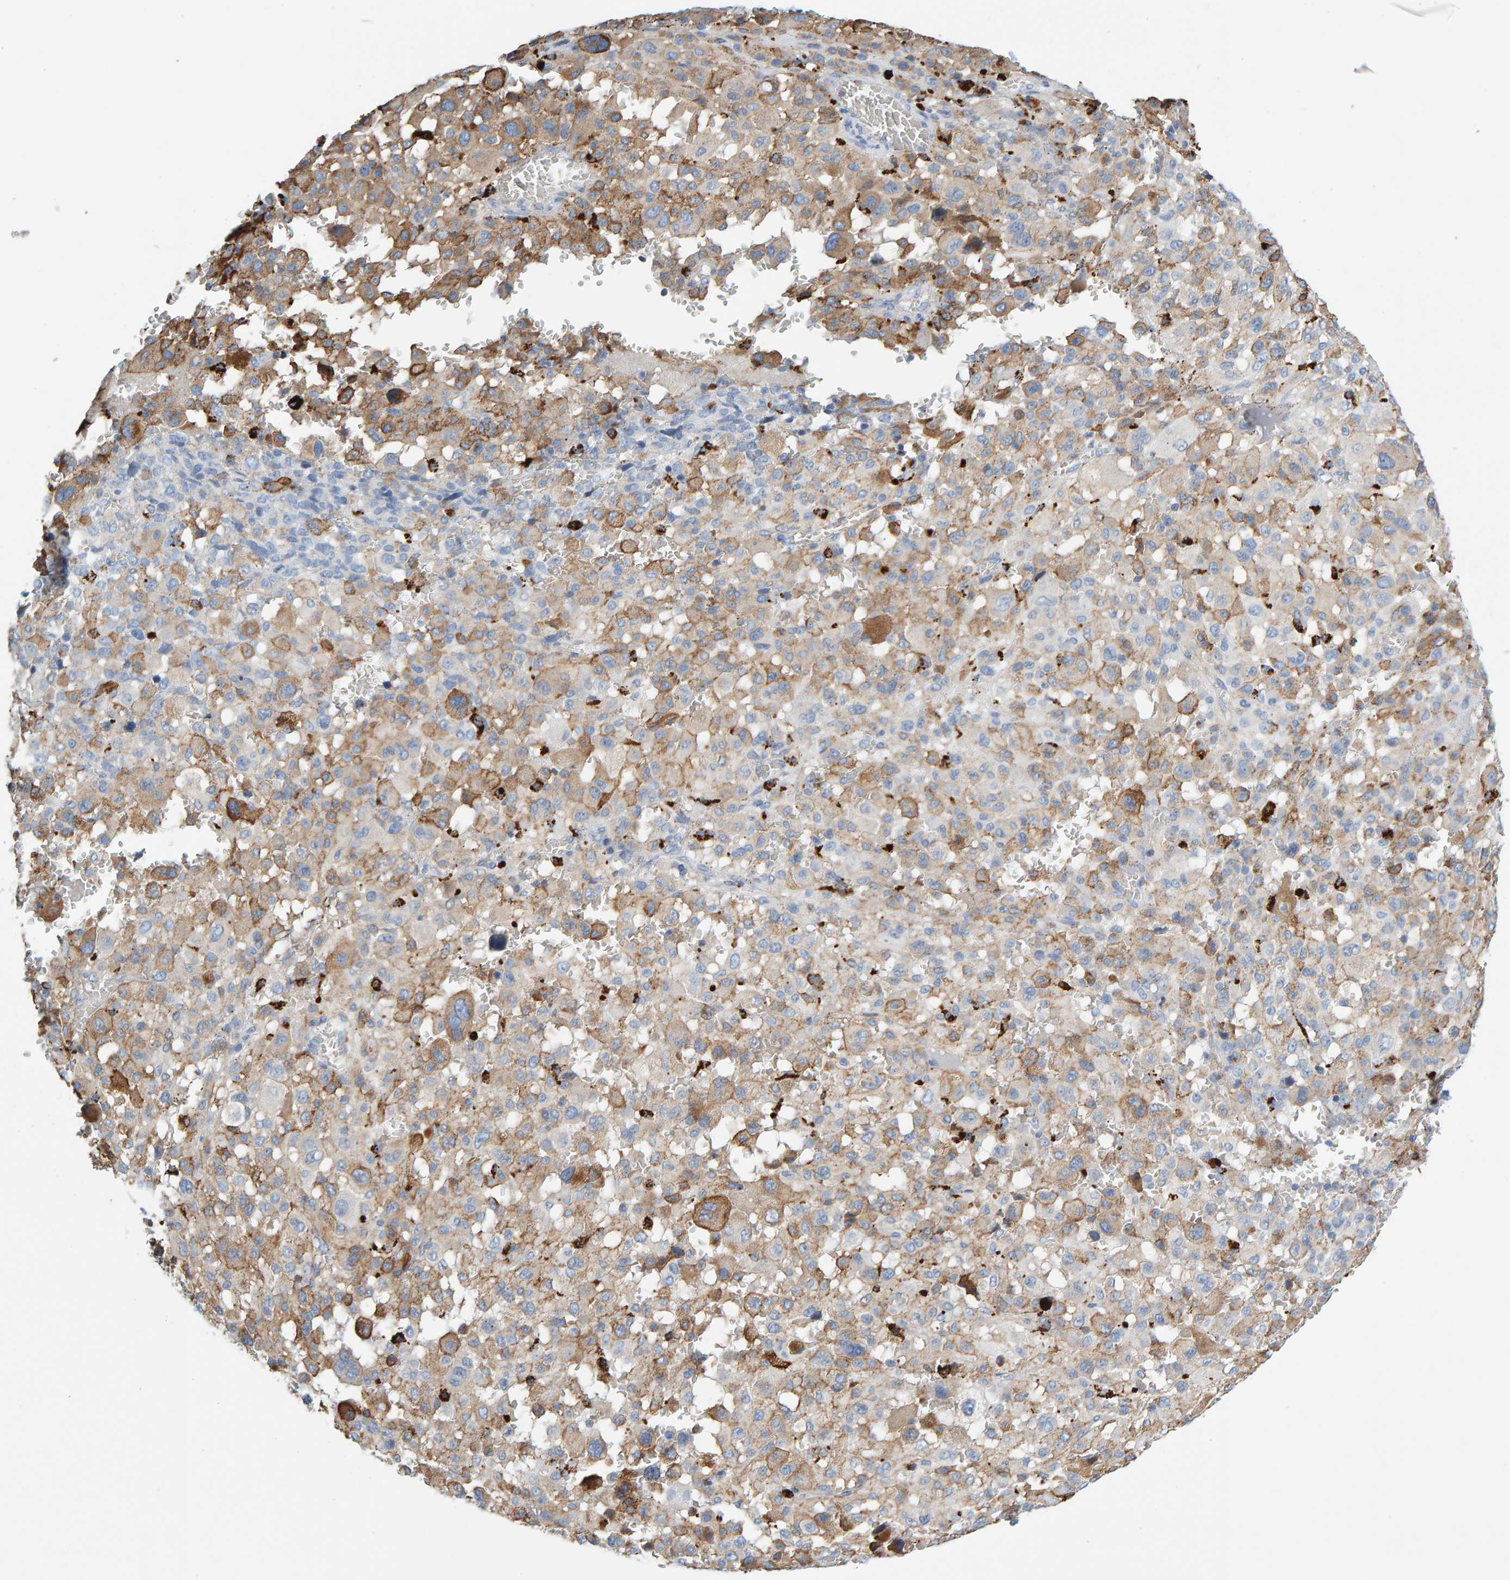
{"staining": {"intensity": "weak", "quantity": "25%-75%", "location": "cytoplasmic/membranous"}, "tissue": "melanoma", "cell_type": "Tumor cells", "image_type": "cancer", "snomed": [{"axis": "morphology", "description": "Malignant melanoma, Metastatic site"}, {"axis": "topography", "description": "Skin"}], "caption": "This micrograph reveals immunohistochemistry staining of human melanoma, with low weak cytoplasmic/membranous expression in about 25%-75% of tumor cells.", "gene": "BIN3", "patient": {"sex": "female", "age": 74}}